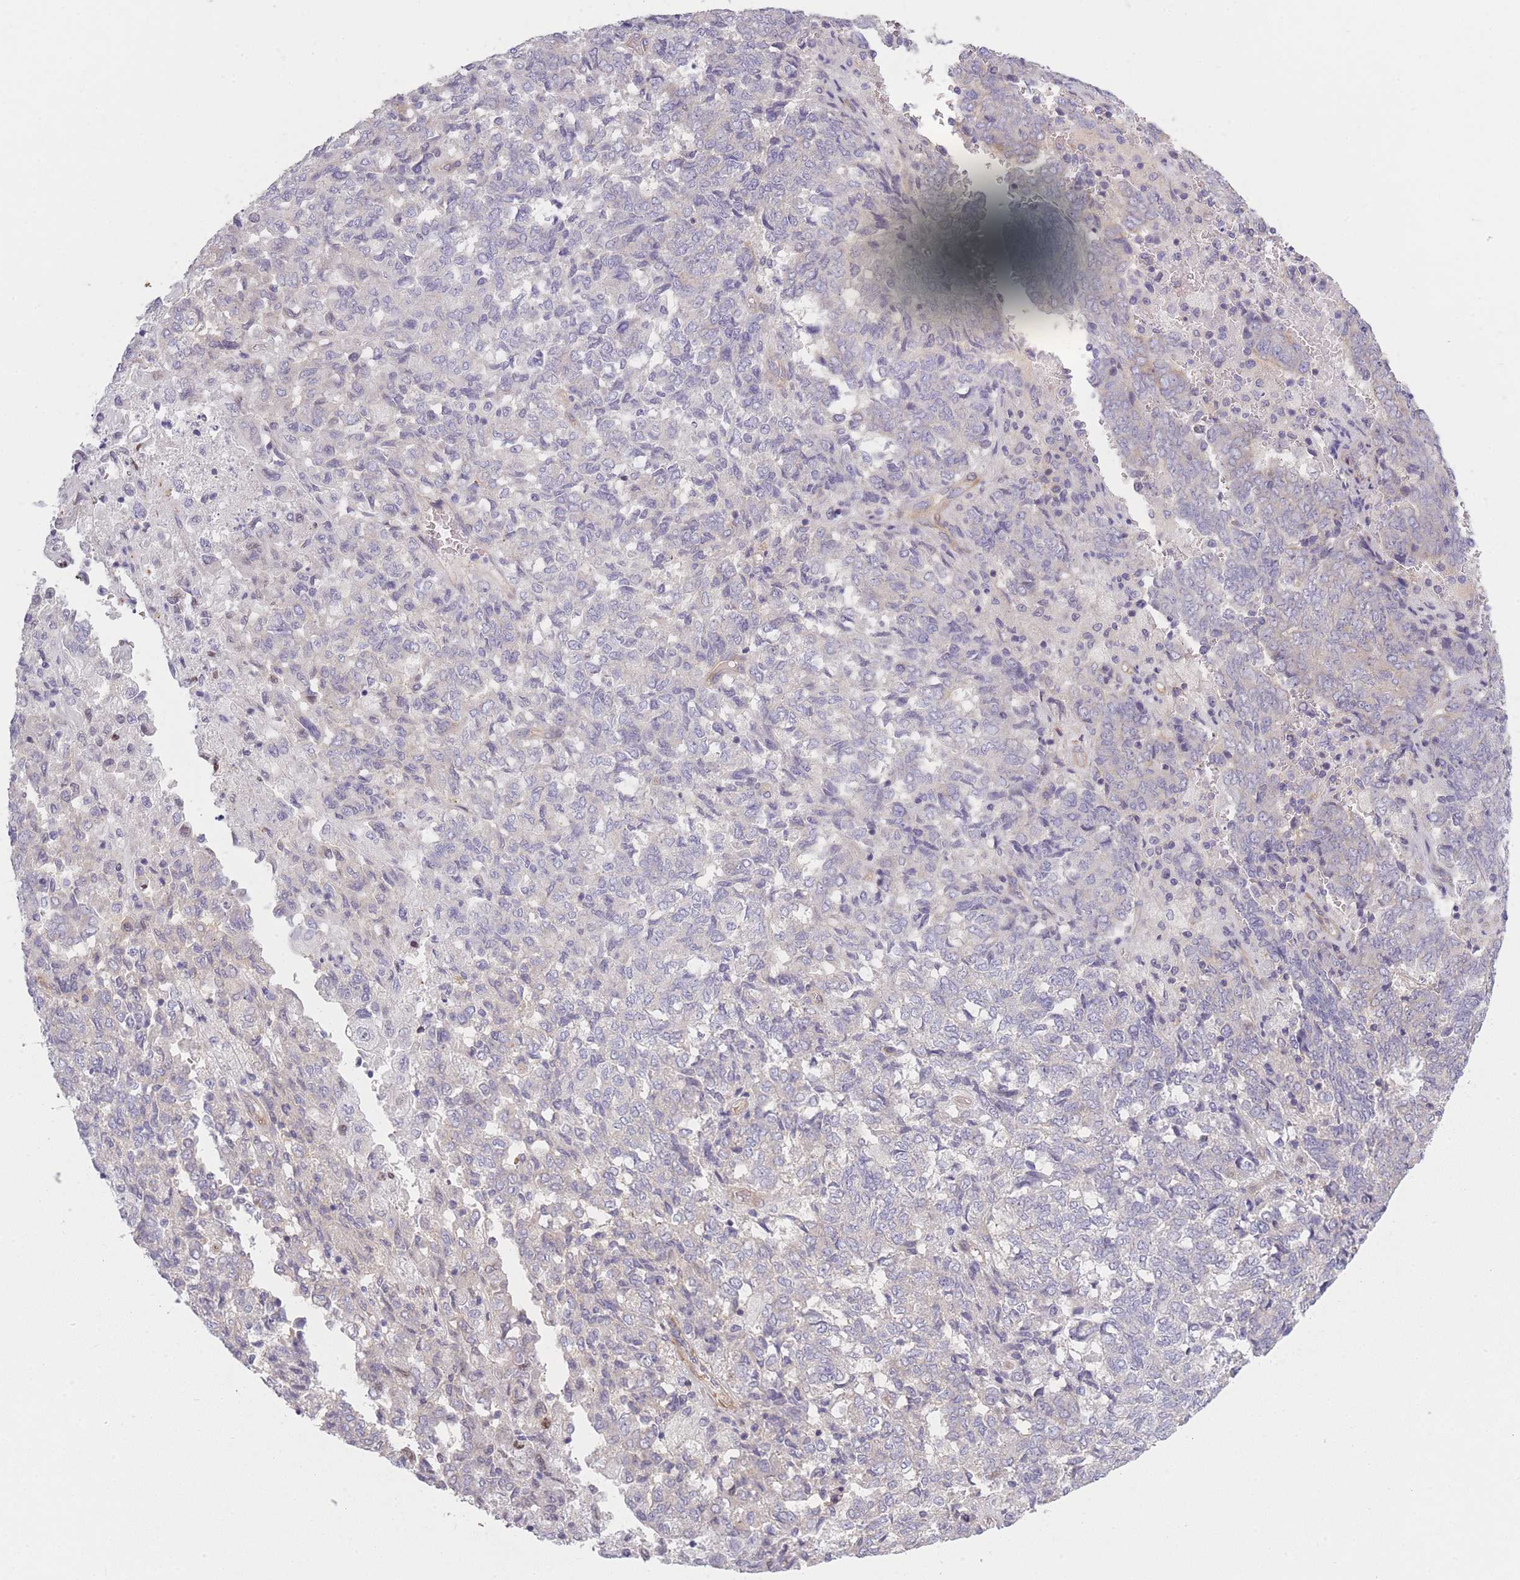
{"staining": {"intensity": "negative", "quantity": "none", "location": "none"}, "tissue": "endometrial cancer", "cell_type": "Tumor cells", "image_type": "cancer", "snomed": [{"axis": "morphology", "description": "Adenocarcinoma, NOS"}, {"axis": "topography", "description": "Endometrium"}], "caption": "Tumor cells are negative for brown protein staining in adenocarcinoma (endometrial).", "gene": "SLC7A6", "patient": {"sex": "female", "age": 80}}